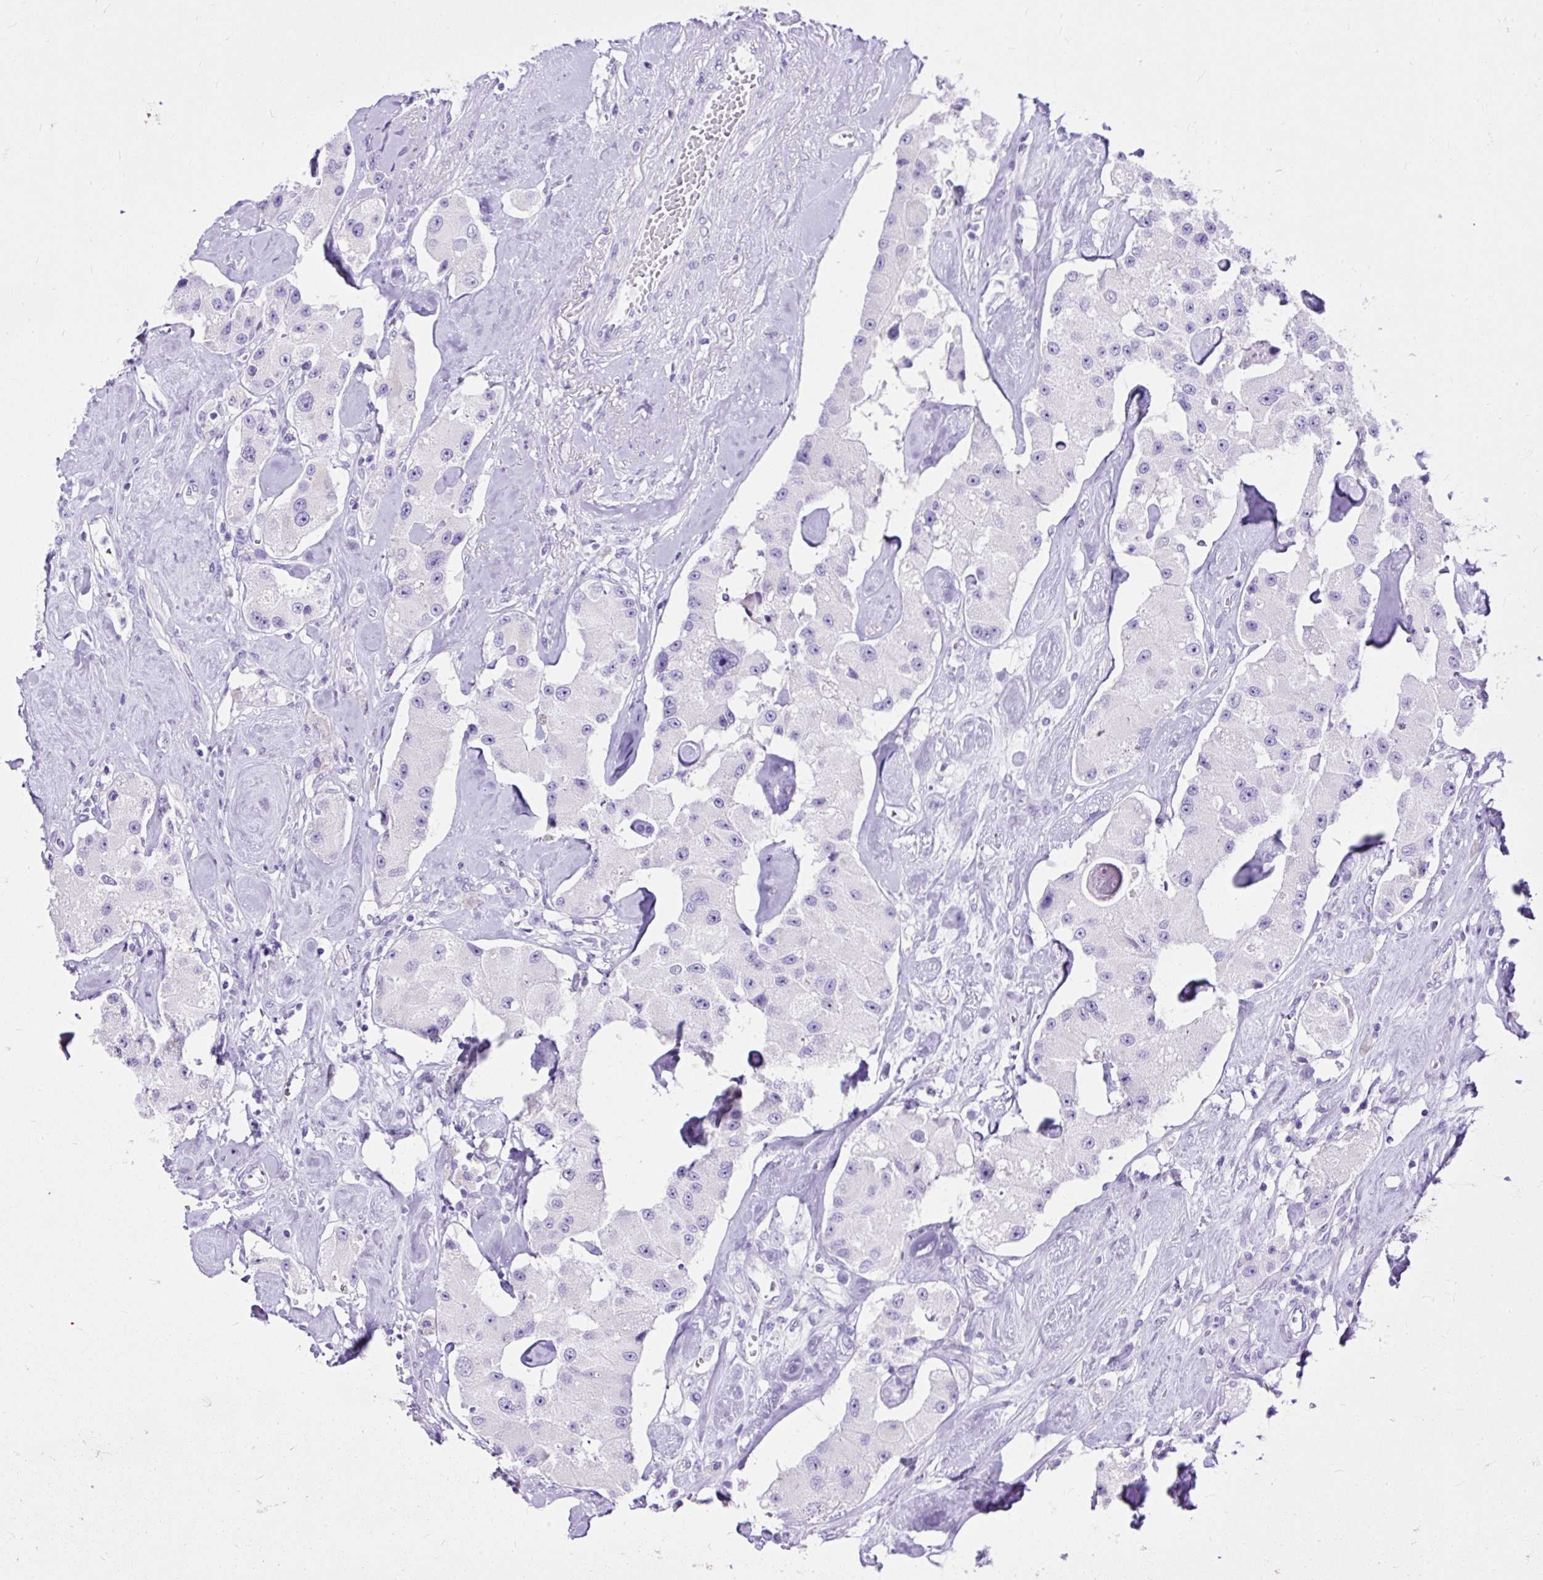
{"staining": {"intensity": "negative", "quantity": "none", "location": "none"}, "tissue": "carcinoid", "cell_type": "Tumor cells", "image_type": "cancer", "snomed": [{"axis": "morphology", "description": "Carcinoid, malignant, NOS"}, {"axis": "topography", "description": "Pancreas"}], "caption": "IHC photomicrograph of neoplastic tissue: carcinoid (malignant) stained with DAB (3,3'-diaminobenzidine) reveals no significant protein staining in tumor cells. The staining is performed using DAB (3,3'-diaminobenzidine) brown chromogen with nuclei counter-stained in using hematoxylin.", "gene": "HEY1", "patient": {"sex": "male", "age": 41}}